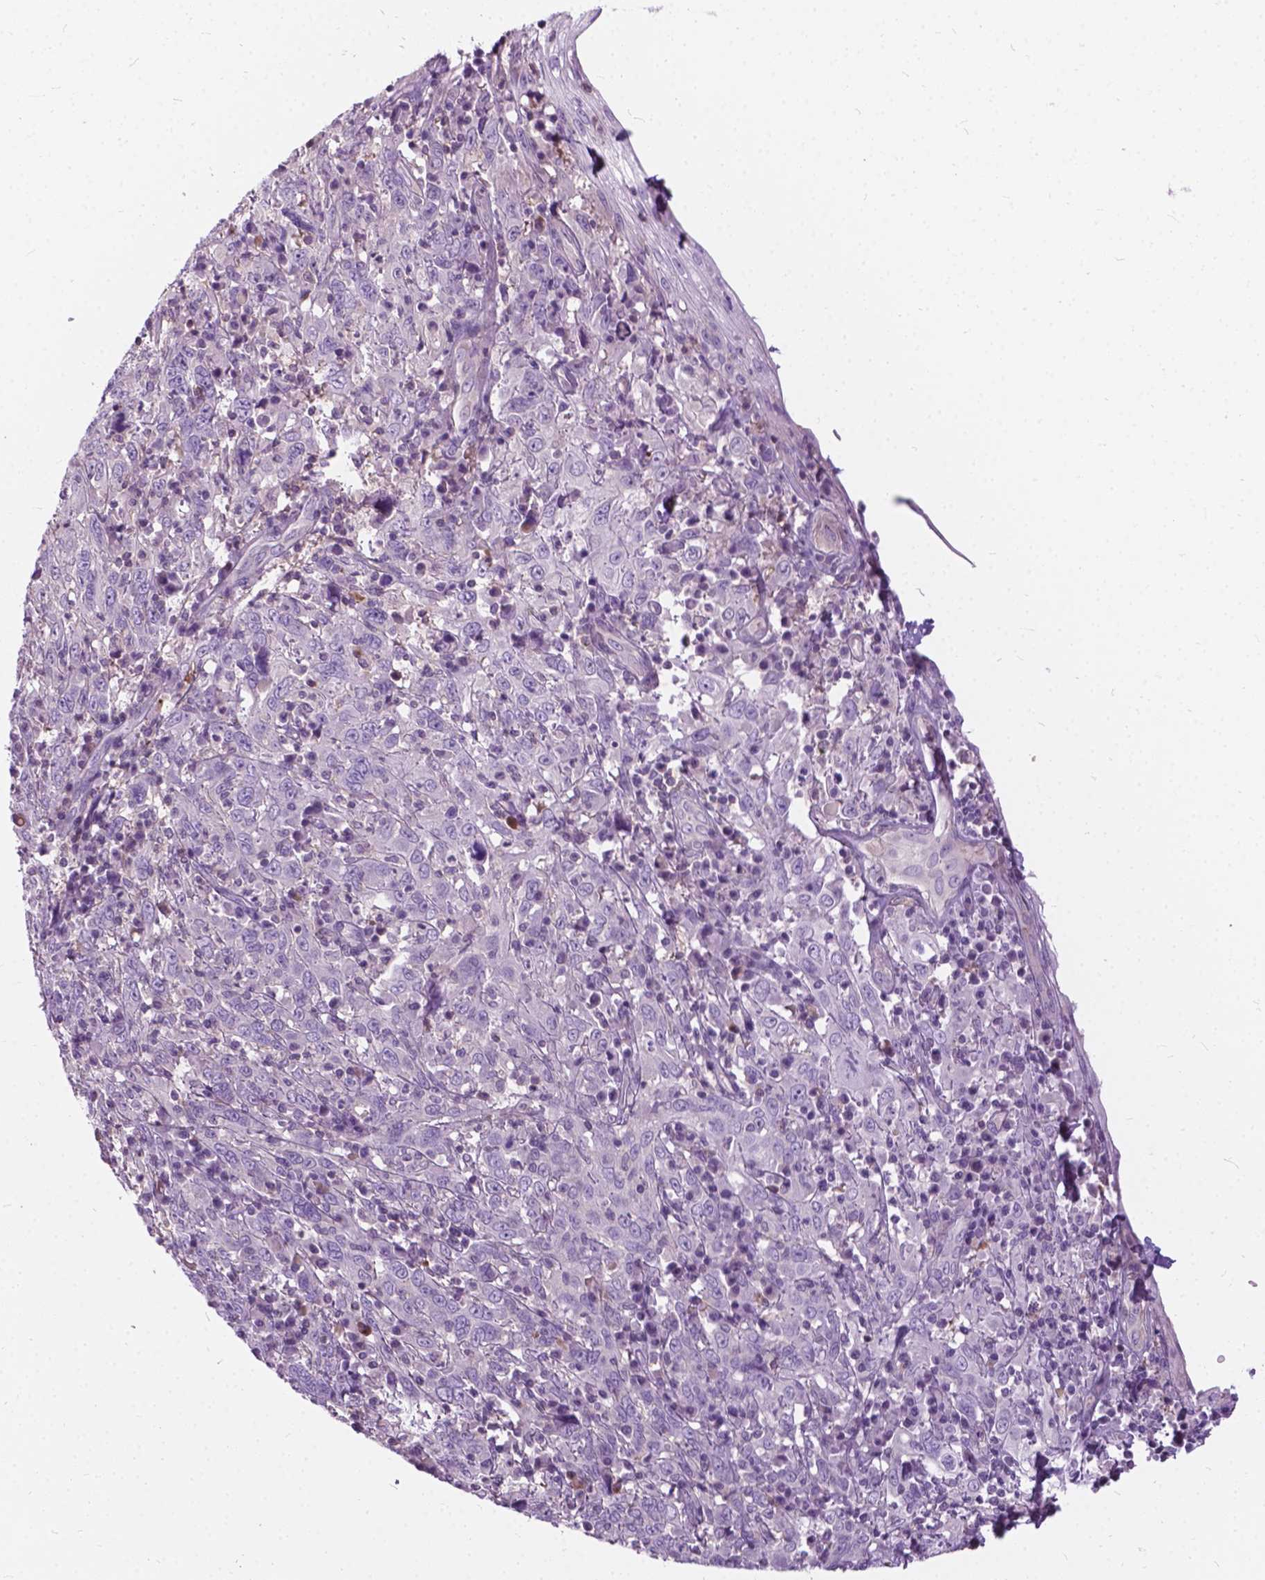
{"staining": {"intensity": "negative", "quantity": "none", "location": "none"}, "tissue": "cervical cancer", "cell_type": "Tumor cells", "image_type": "cancer", "snomed": [{"axis": "morphology", "description": "Squamous cell carcinoma, NOS"}, {"axis": "topography", "description": "Cervix"}], "caption": "This is an immunohistochemistry (IHC) photomicrograph of human squamous cell carcinoma (cervical). There is no expression in tumor cells.", "gene": "JAK3", "patient": {"sex": "female", "age": 46}}